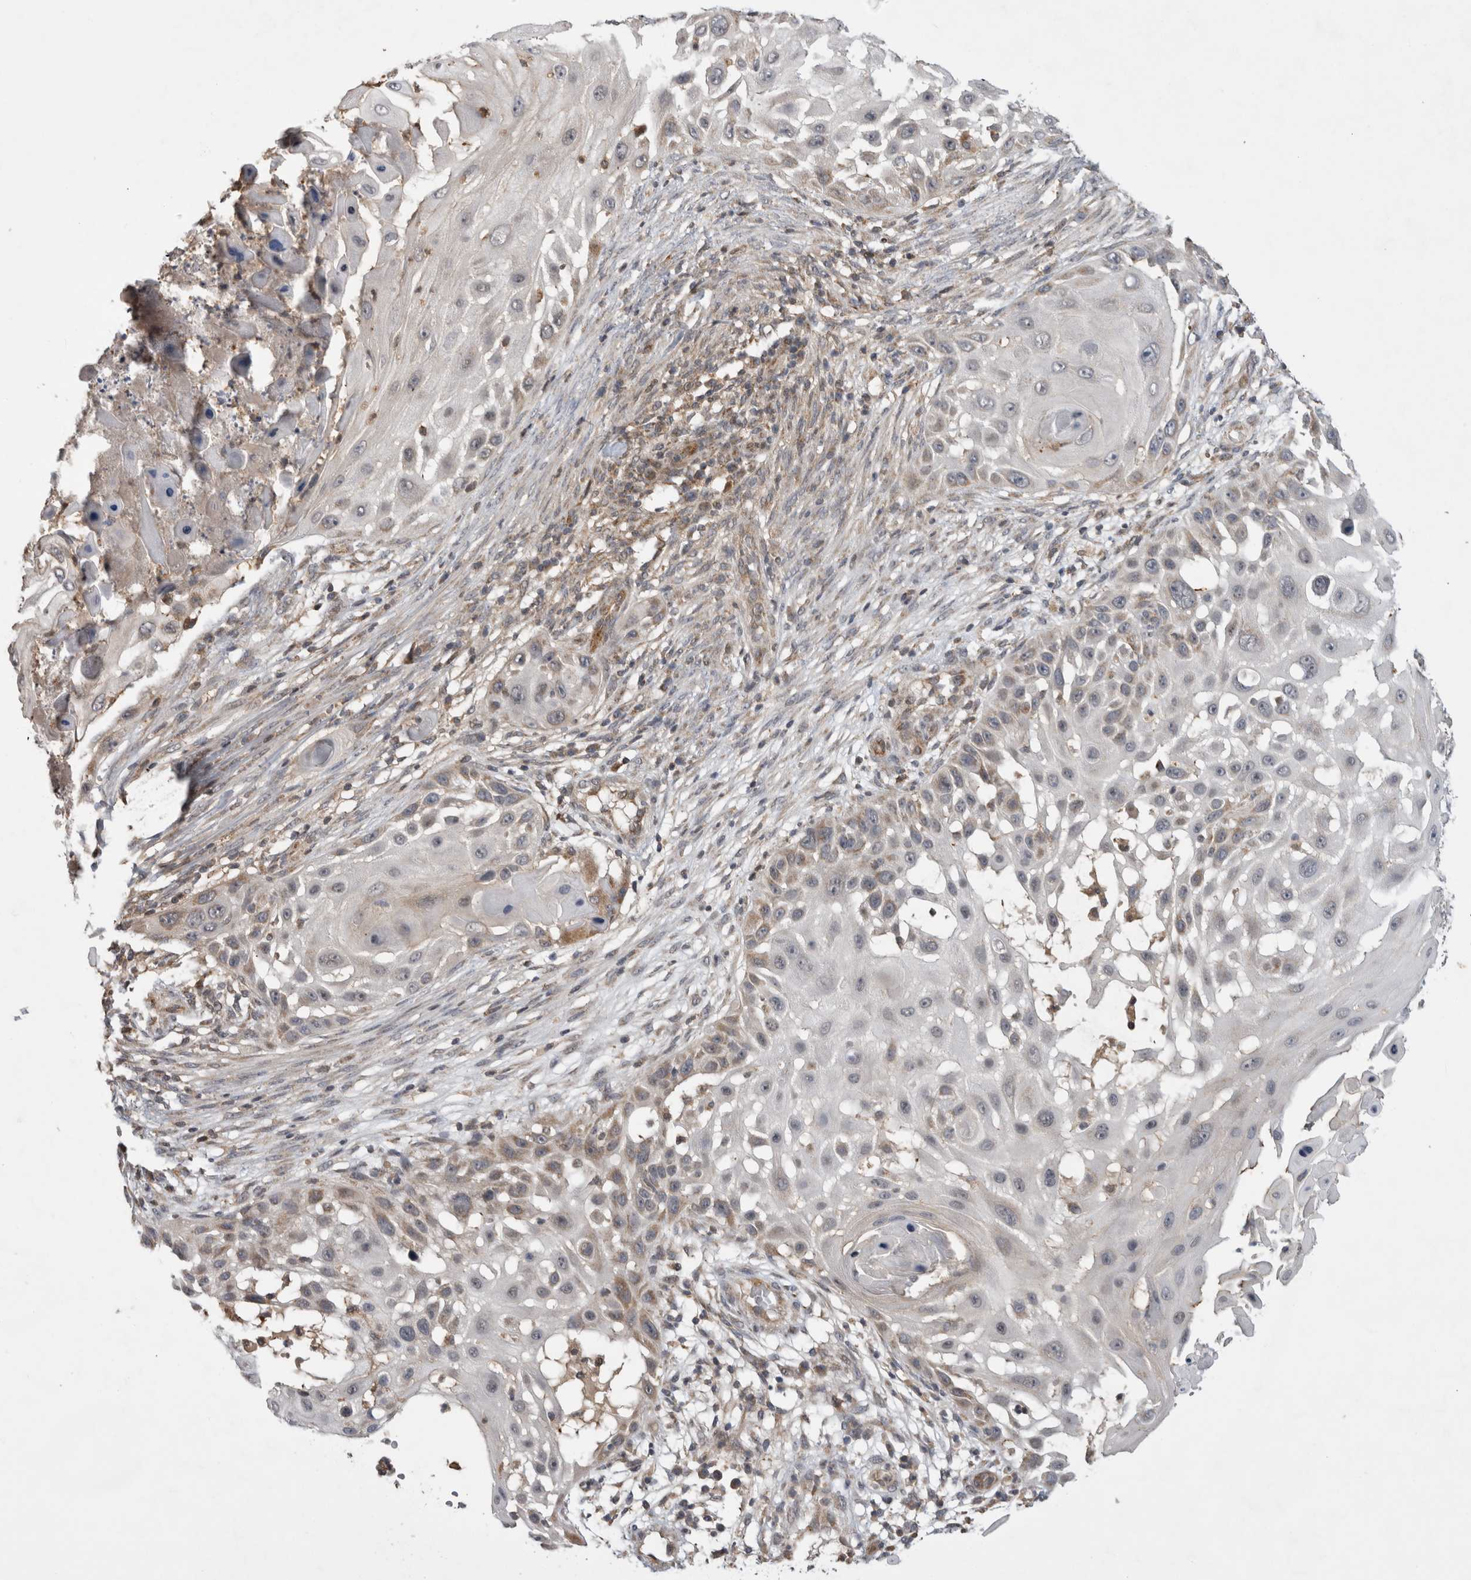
{"staining": {"intensity": "weak", "quantity": "<25%", "location": "cytoplasmic/membranous"}, "tissue": "skin cancer", "cell_type": "Tumor cells", "image_type": "cancer", "snomed": [{"axis": "morphology", "description": "Squamous cell carcinoma, NOS"}, {"axis": "topography", "description": "Skin"}], "caption": "An image of human squamous cell carcinoma (skin) is negative for staining in tumor cells. Nuclei are stained in blue.", "gene": "KCNIP1", "patient": {"sex": "female", "age": 44}}